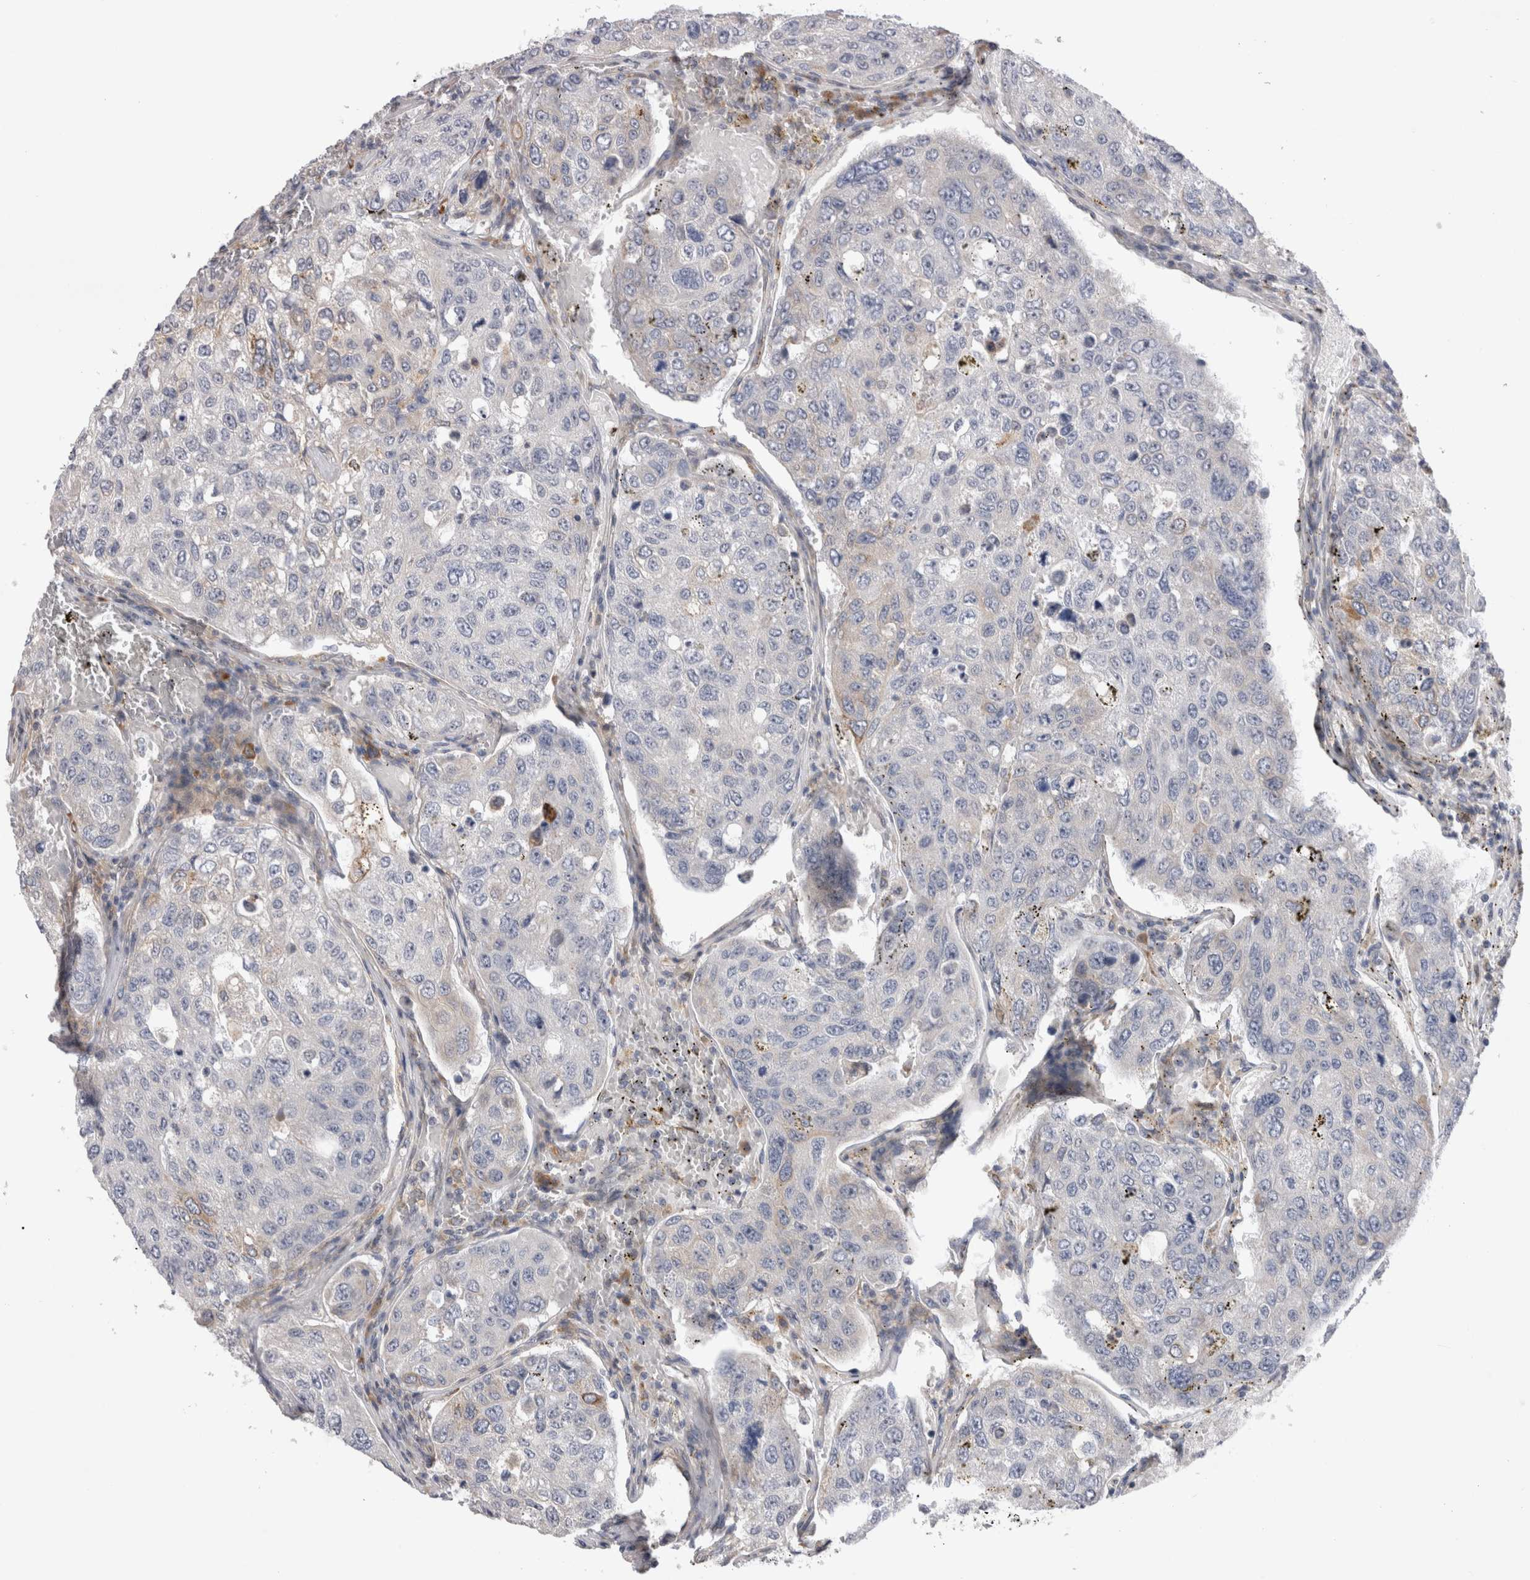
{"staining": {"intensity": "negative", "quantity": "none", "location": "none"}, "tissue": "urothelial cancer", "cell_type": "Tumor cells", "image_type": "cancer", "snomed": [{"axis": "morphology", "description": "Urothelial carcinoma, High grade"}, {"axis": "topography", "description": "Lymph node"}, {"axis": "topography", "description": "Urinary bladder"}], "caption": "This is a photomicrograph of immunohistochemistry (IHC) staining of urothelial carcinoma (high-grade), which shows no expression in tumor cells.", "gene": "VCPIP1", "patient": {"sex": "male", "age": 51}}